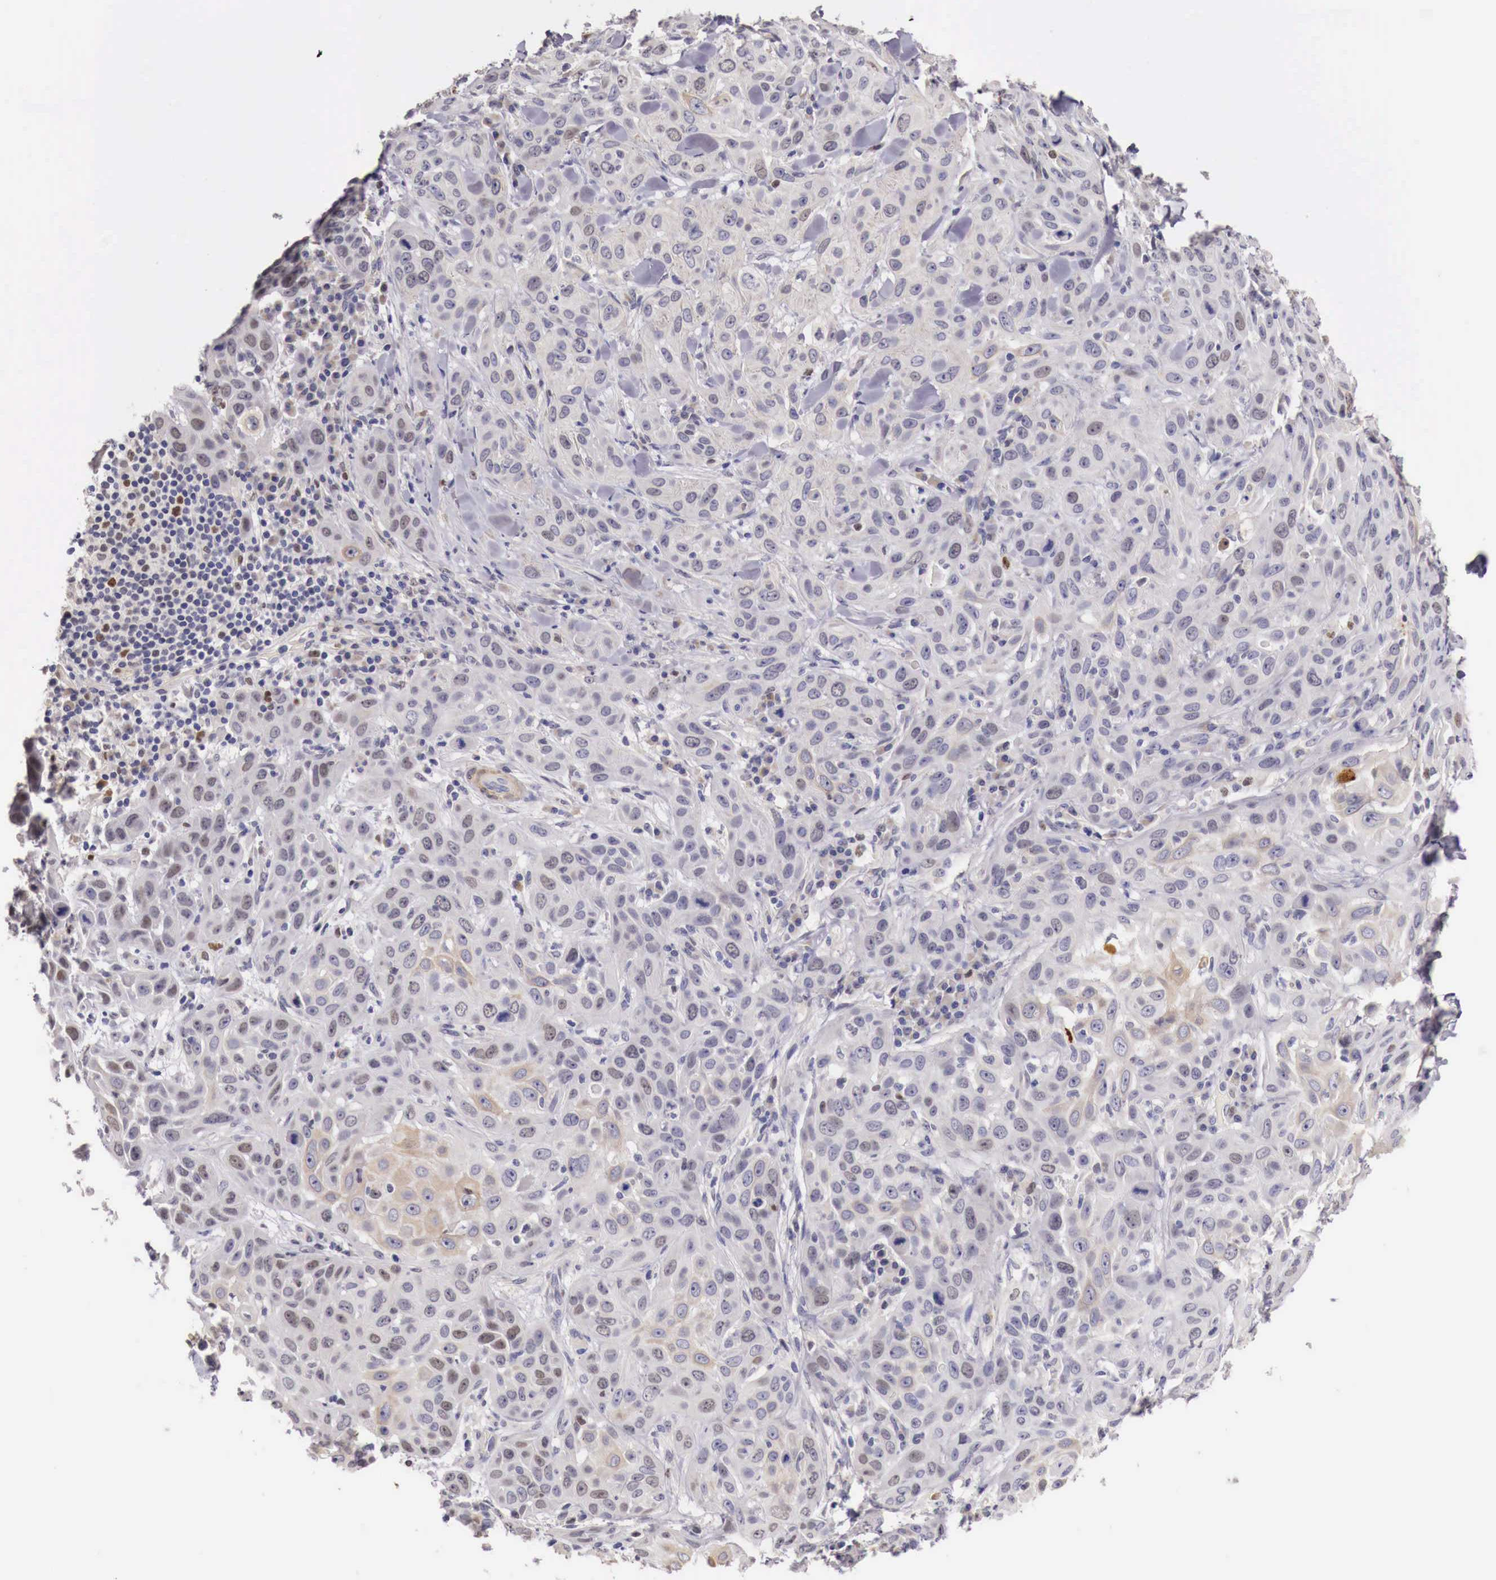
{"staining": {"intensity": "negative", "quantity": "none", "location": "none"}, "tissue": "skin cancer", "cell_type": "Tumor cells", "image_type": "cancer", "snomed": [{"axis": "morphology", "description": "Squamous cell carcinoma, NOS"}, {"axis": "topography", "description": "Skin"}], "caption": "This photomicrograph is of skin cancer stained with immunohistochemistry to label a protein in brown with the nuclei are counter-stained blue. There is no staining in tumor cells.", "gene": "ENOX2", "patient": {"sex": "male", "age": 84}}